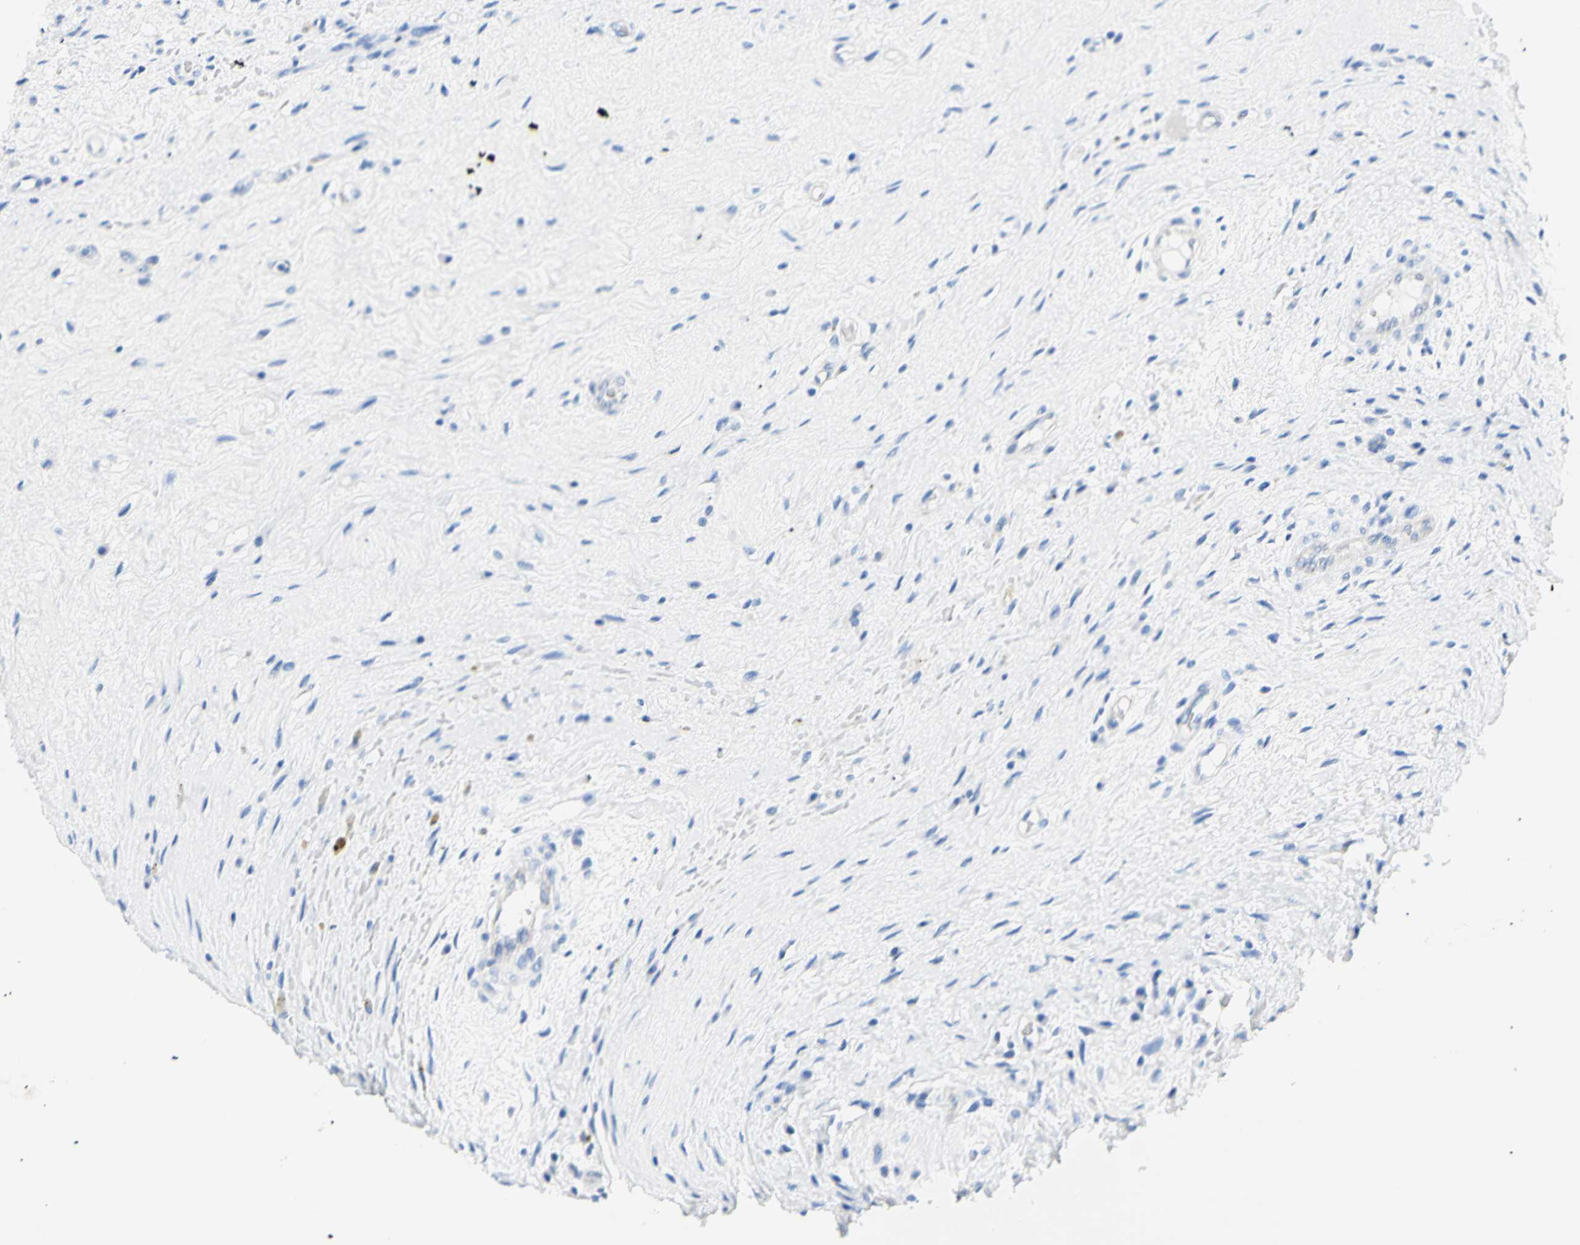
{"staining": {"intensity": "negative", "quantity": "none", "location": "none"}, "tissue": "testis cancer", "cell_type": "Tumor cells", "image_type": "cancer", "snomed": [{"axis": "morphology", "description": "Carcinoma, Embryonal, NOS"}, {"axis": "topography", "description": "Testis"}], "caption": "Human testis cancer (embryonal carcinoma) stained for a protein using immunohistochemistry demonstrates no staining in tumor cells.", "gene": "HPCA", "patient": {"sex": "male", "age": 26}}